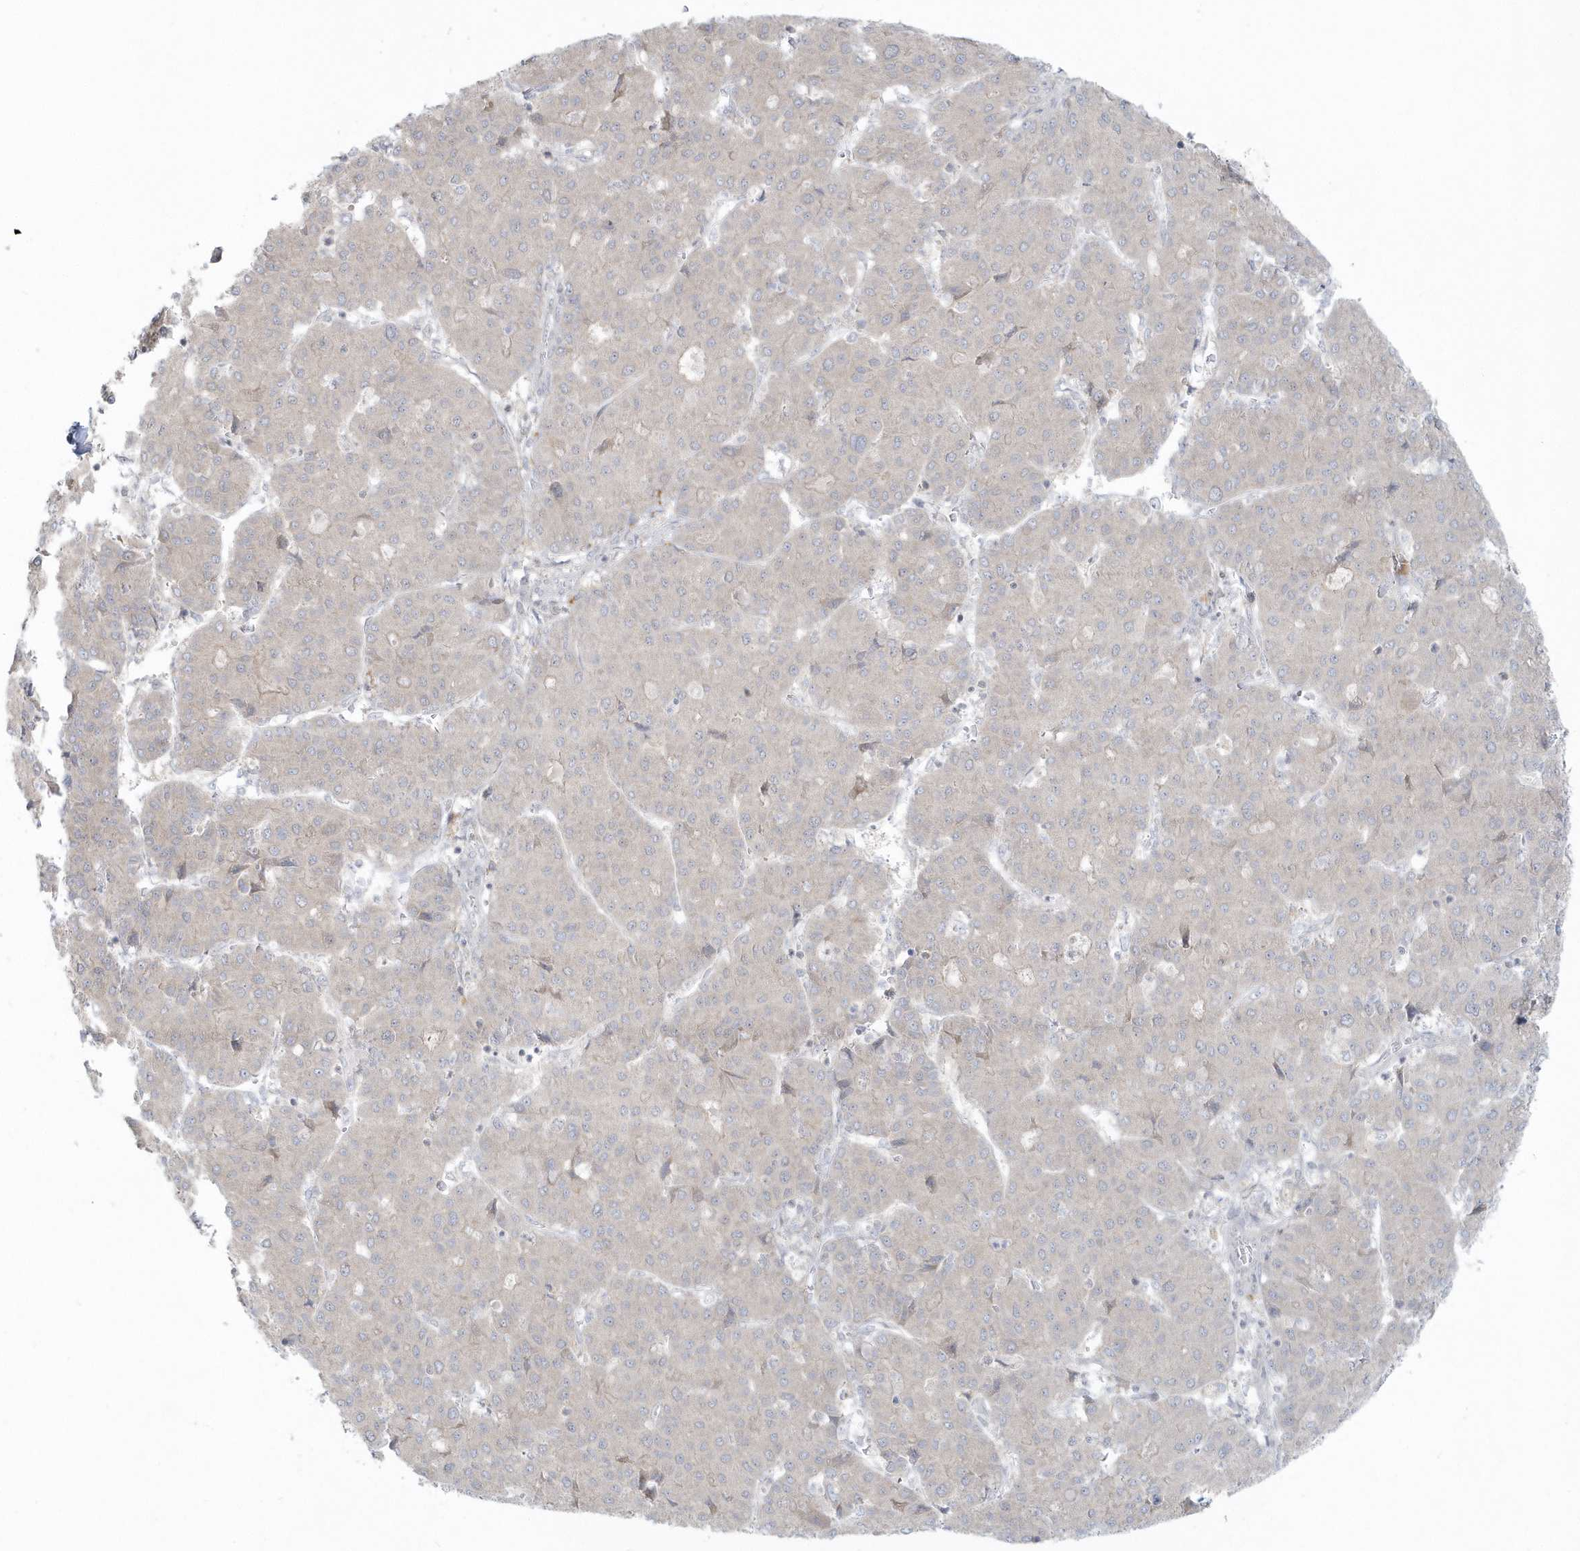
{"staining": {"intensity": "negative", "quantity": "none", "location": "none"}, "tissue": "liver cancer", "cell_type": "Tumor cells", "image_type": "cancer", "snomed": [{"axis": "morphology", "description": "Carcinoma, Hepatocellular, NOS"}, {"axis": "topography", "description": "Liver"}], "caption": "High magnification brightfield microscopy of hepatocellular carcinoma (liver) stained with DAB (brown) and counterstained with hematoxylin (blue): tumor cells show no significant staining.", "gene": "BLTP3A", "patient": {"sex": "male", "age": 65}}